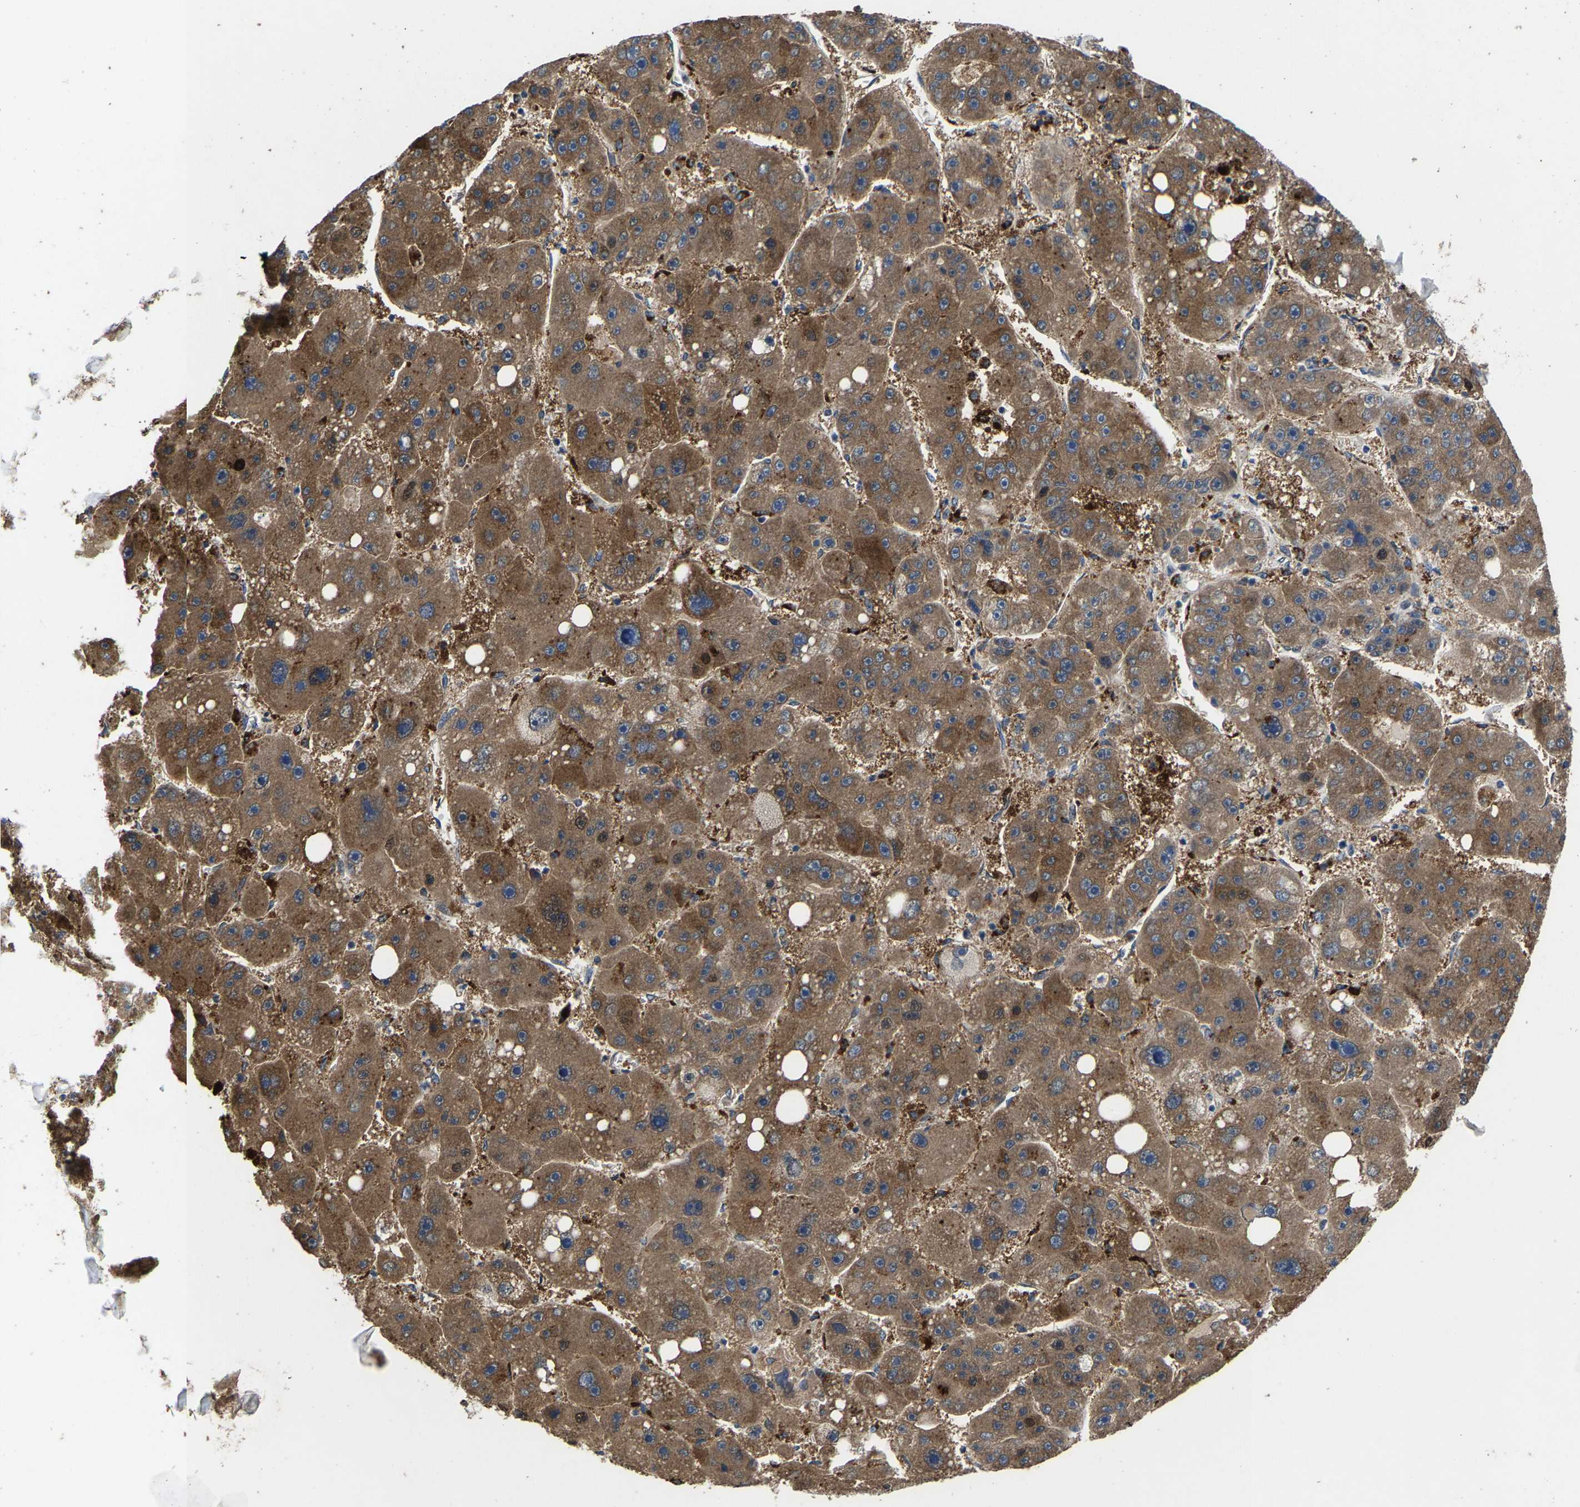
{"staining": {"intensity": "moderate", "quantity": ">75%", "location": "cytoplasmic/membranous"}, "tissue": "liver cancer", "cell_type": "Tumor cells", "image_type": "cancer", "snomed": [{"axis": "morphology", "description": "Carcinoma, Hepatocellular, NOS"}, {"axis": "topography", "description": "Liver"}], "caption": "Human liver cancer (hepatocellular carcinoma) stained with a brown dye exhibits moderate cytoplasmic/membranous positive expression in about >75% of tumor cells.", "gene": "PDP1", "patient": {"sex": "female", "age": 61}}